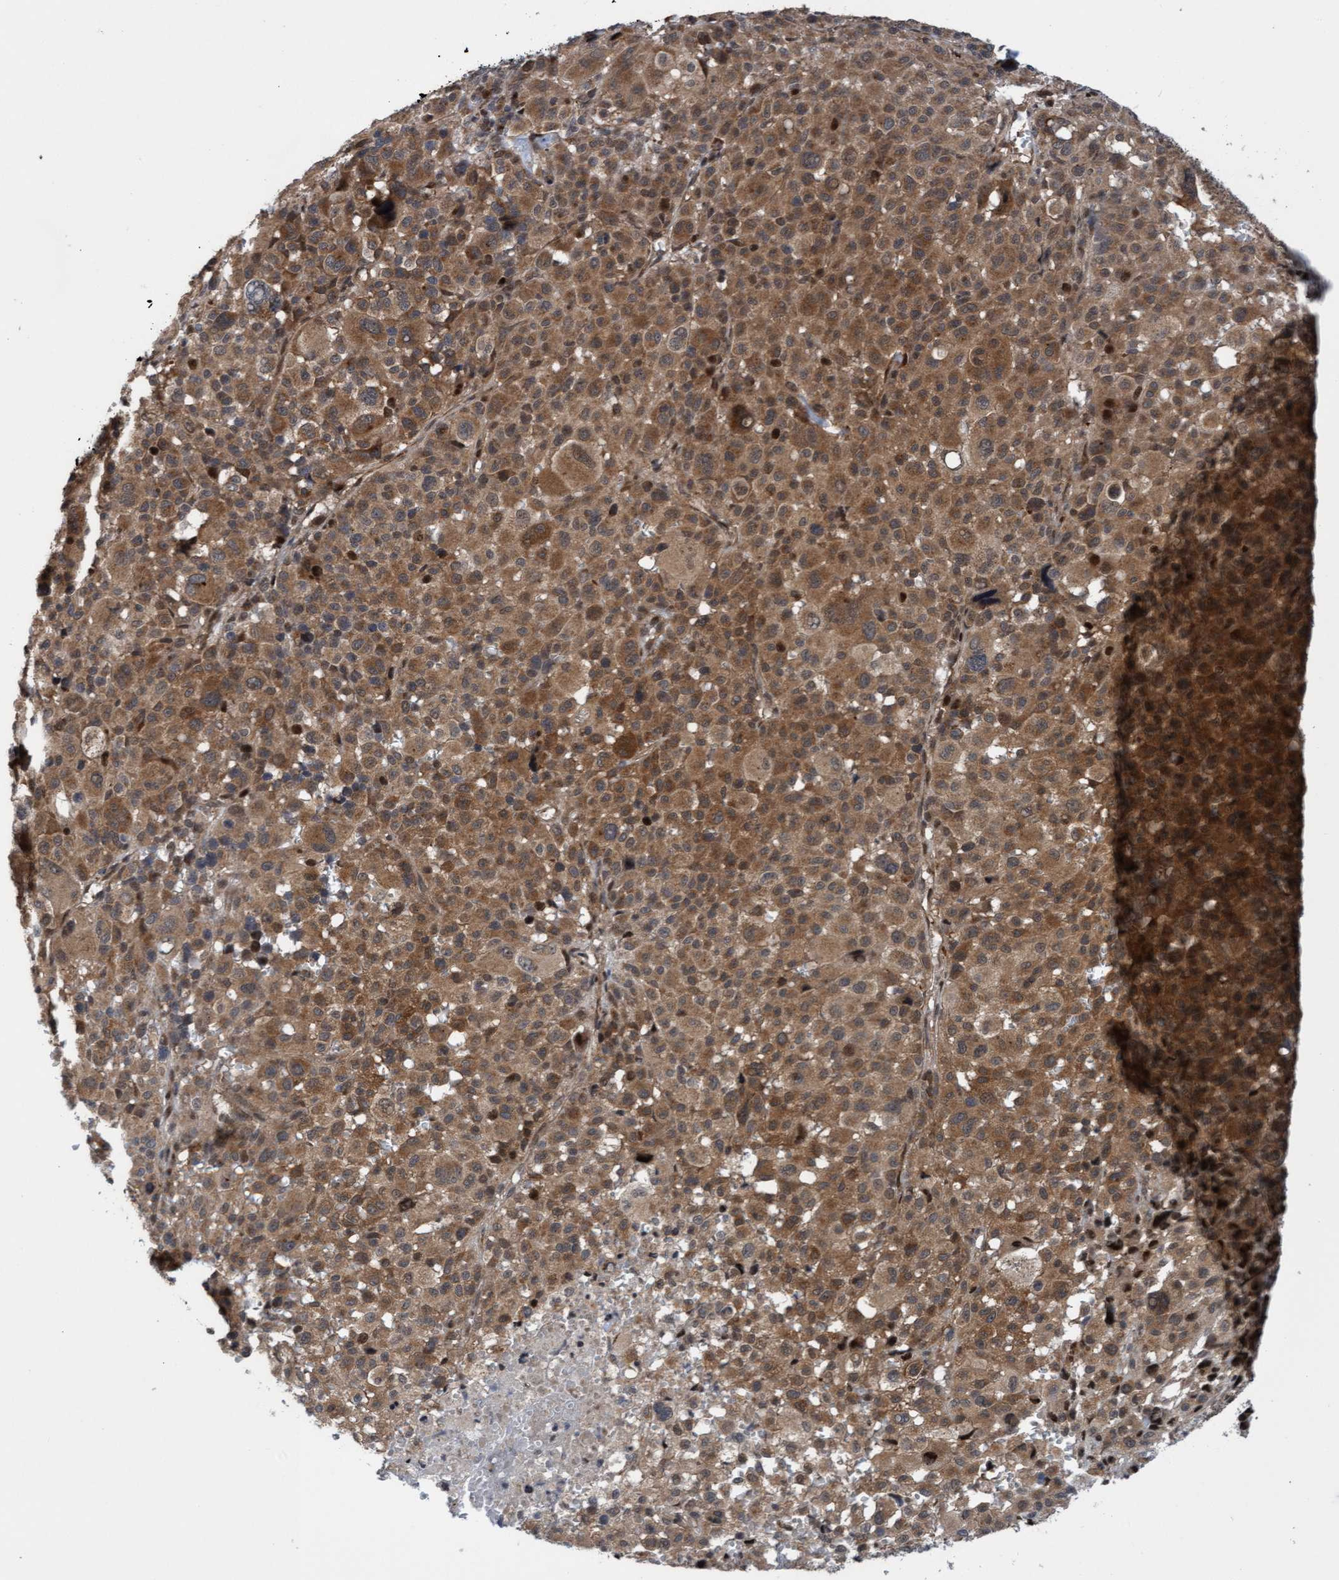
{"staining": {"intensity": "moderate", "quantity": ">75%", "location": "cytoplasmic/membranous"}, "tissue": "melanoma", "cell_type": "Tumor cells", "image_type": "cancer", "snomed": [{"axis": "morphology", "description": "Malignant melanoma, Metastatic site"}, {"axis": "topography", "description": "Skin"}], "caption": "This is a micrograph of immunohistochemistry staining of melanoma, which shows moderate positivity in the cytoplasmic/membranous of tumor cells.", "gene": "ITFG1", "patient": {"sex": "female", "age": 74}}